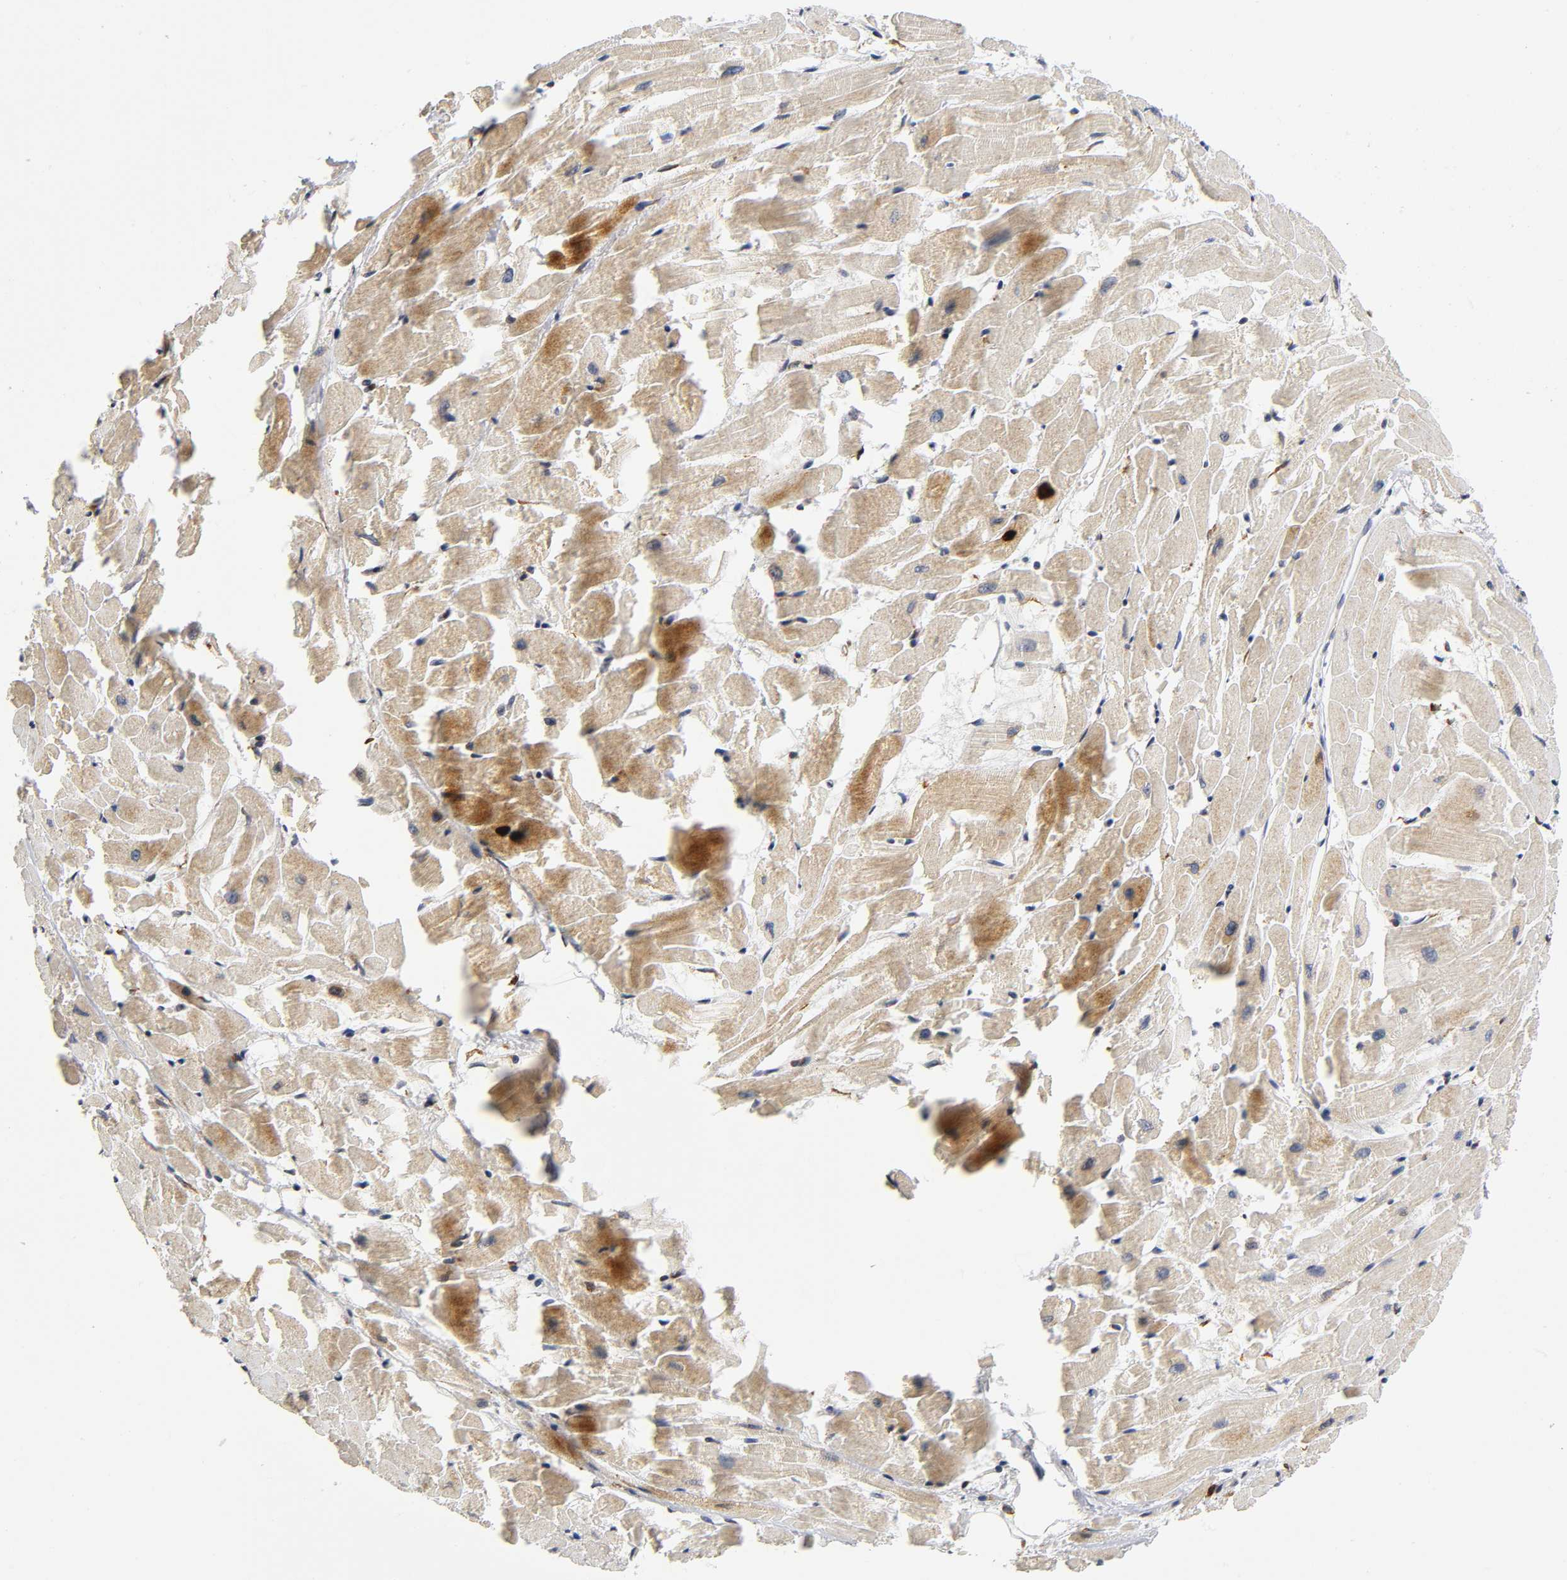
{"staining": {"intensity": "moderate", "quantity": "25%-75%", "location": "cytoplasmic/membranous"}, "tissue": "heart muscle", "cell_type": "Cardiomyocytes", "image_type": "normal", "snomed": [{"axis": "morphology", "description": "Normal tissue, NOS"}, {"axis": "topography", "description": "Heart"}], "caption": "Immunohistochemistry (IHC) of benign heart muscle exhibits medium levels of moderate cytoplasmic/membranous positivity in approximately 25%-75% of cardiomyocytes.", "gene": "SOS2", "patient": {"sex": "female", "age": 19}}